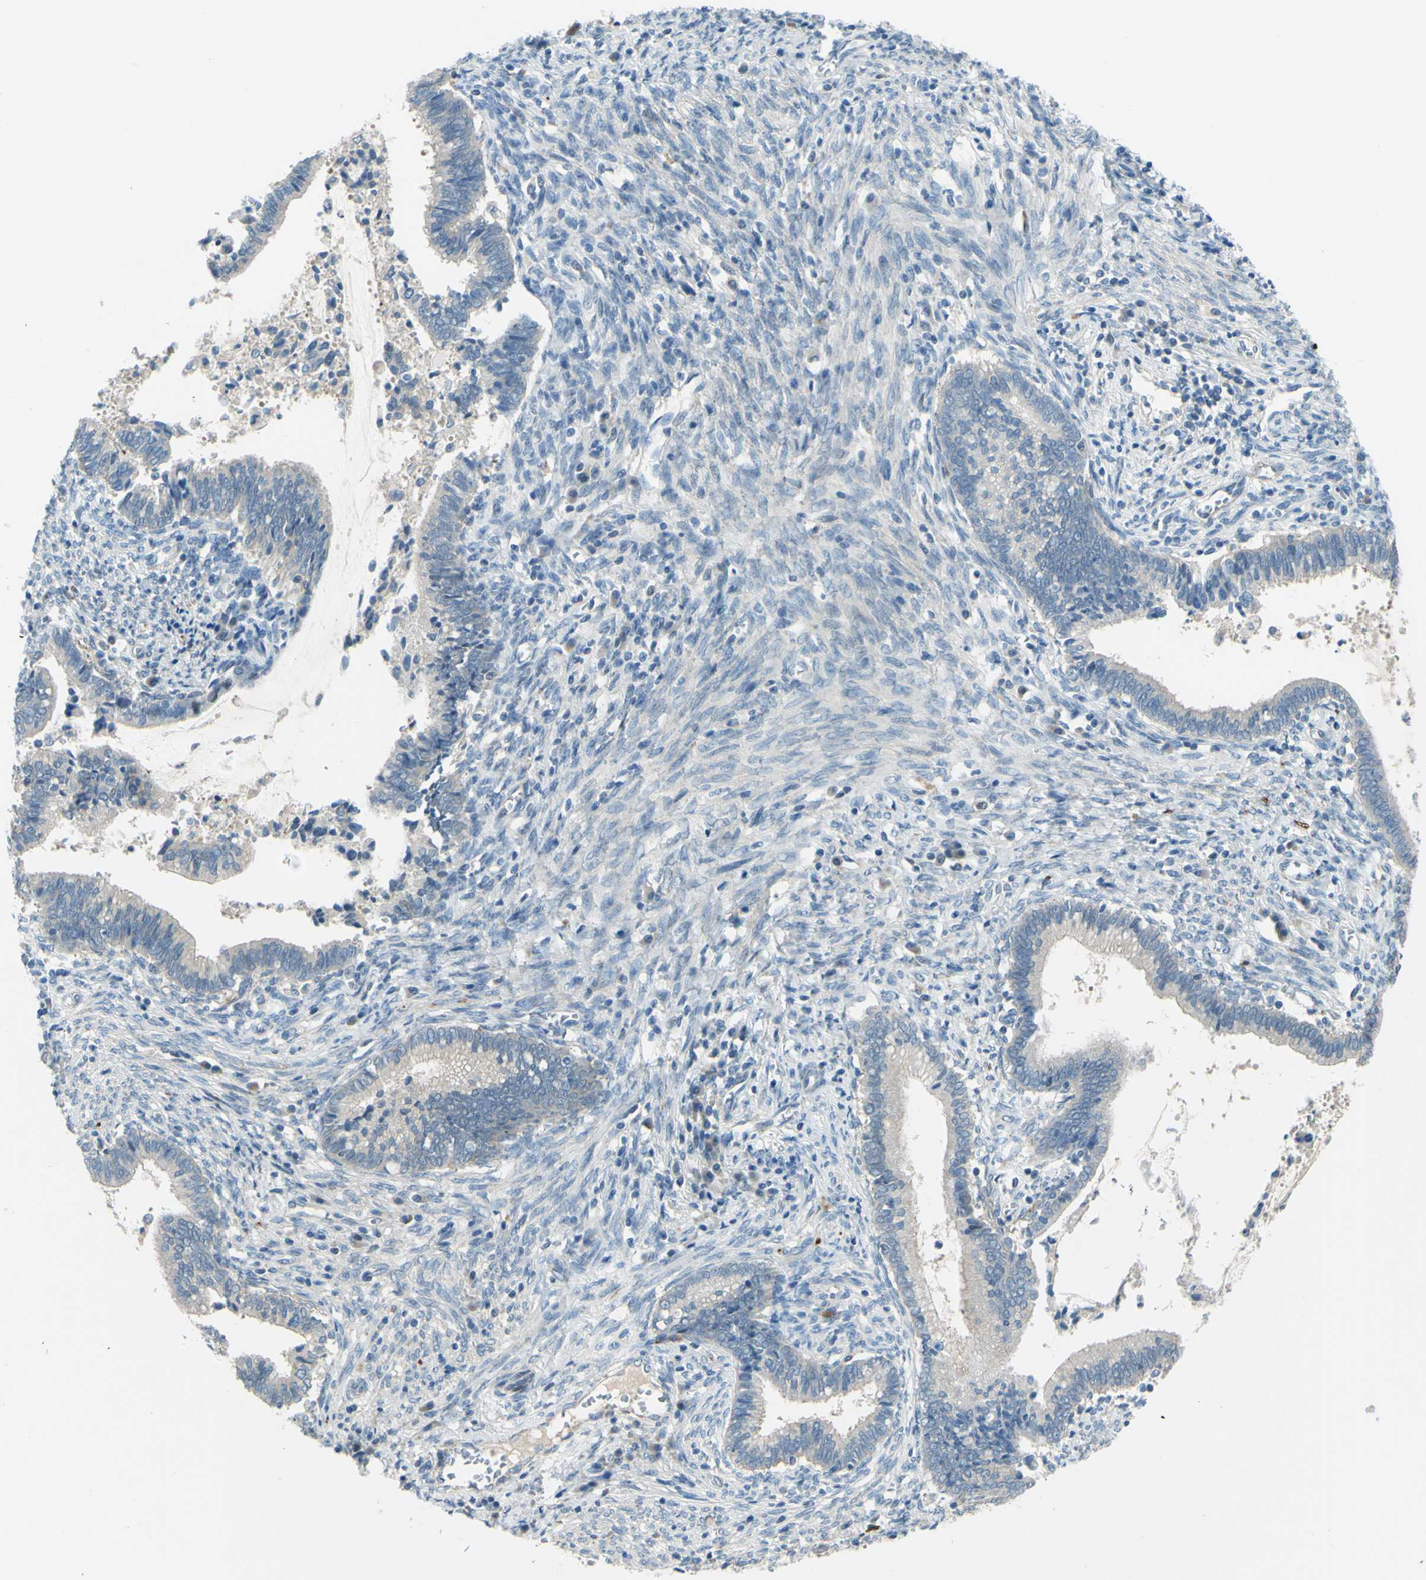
{"staining": {"intensity": "negative", "quantity": "none", "location": "none"}, "tissue": "cervical cancer", "cell_type": "Tumor cells", "image_type": "cancer", "snomed": [{"axis": "morphology", "description": "Adenocarcinoma, NOS"}, {"axis": "topography", "description": "Cervix"}], "caption": "The micrograph shows no significant expression in tumor cells of cervical cancer (adenocarcinoma).", "gene": "ARHGAP1", "patient": {"sex": "female", "age": 44}}